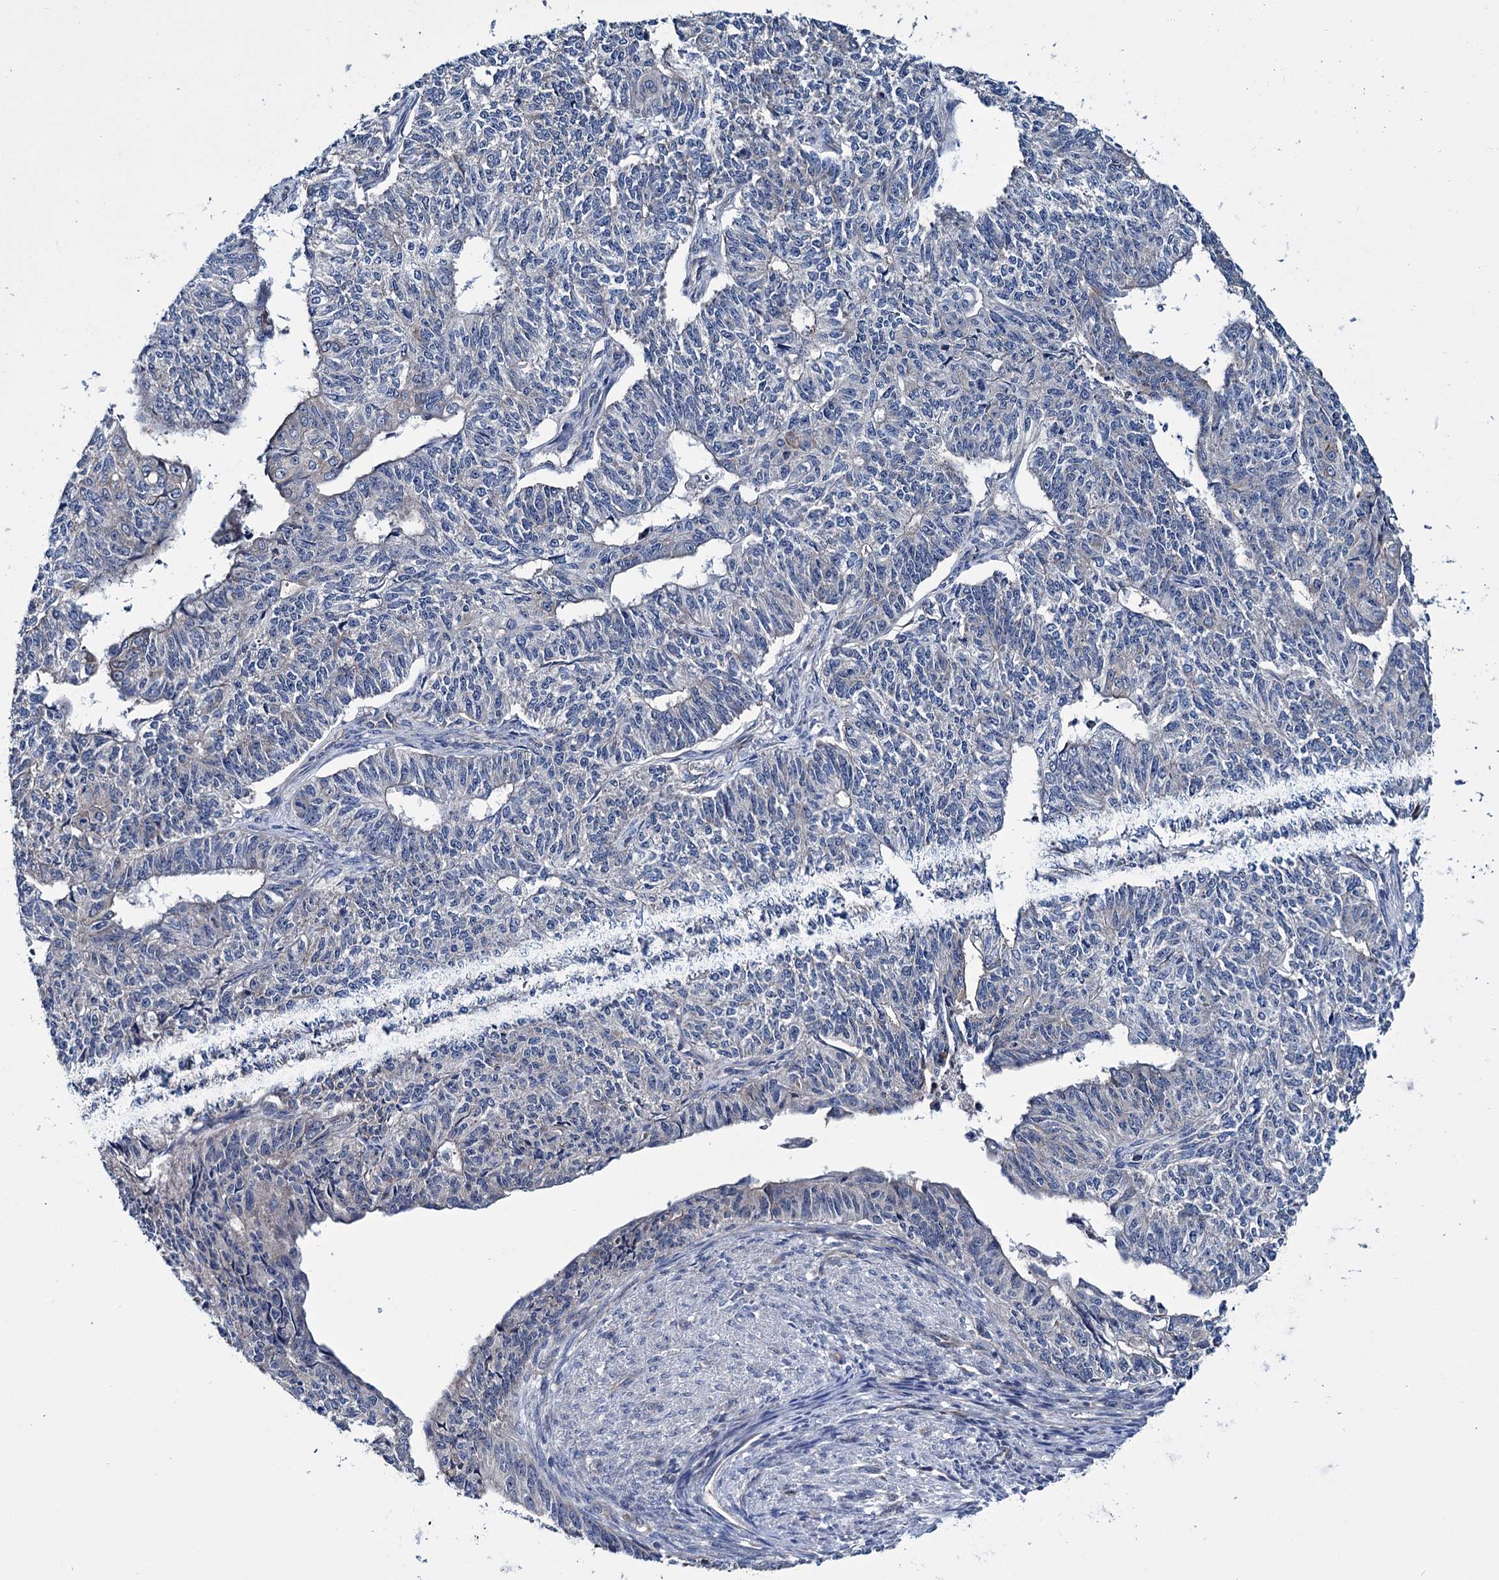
{"staining": {"intensity": "negative", "quantity": "none", "location": "none"}, "tissue": "endometrial cancer", "cell_type": "Tumor cells", "image_type": "cancer", "snomed": [{"axis": "morphology", "description": "Adenocarcinoma, NOS"}, {"axis": "topography", "description": "Endometrium"}], "caption": "Protein analysis of endometrial adenocarcinoma exhibits no significant staining in tumor cells.", "gene": "EYA4", "patient": {"sex": "female", "age": 32}}